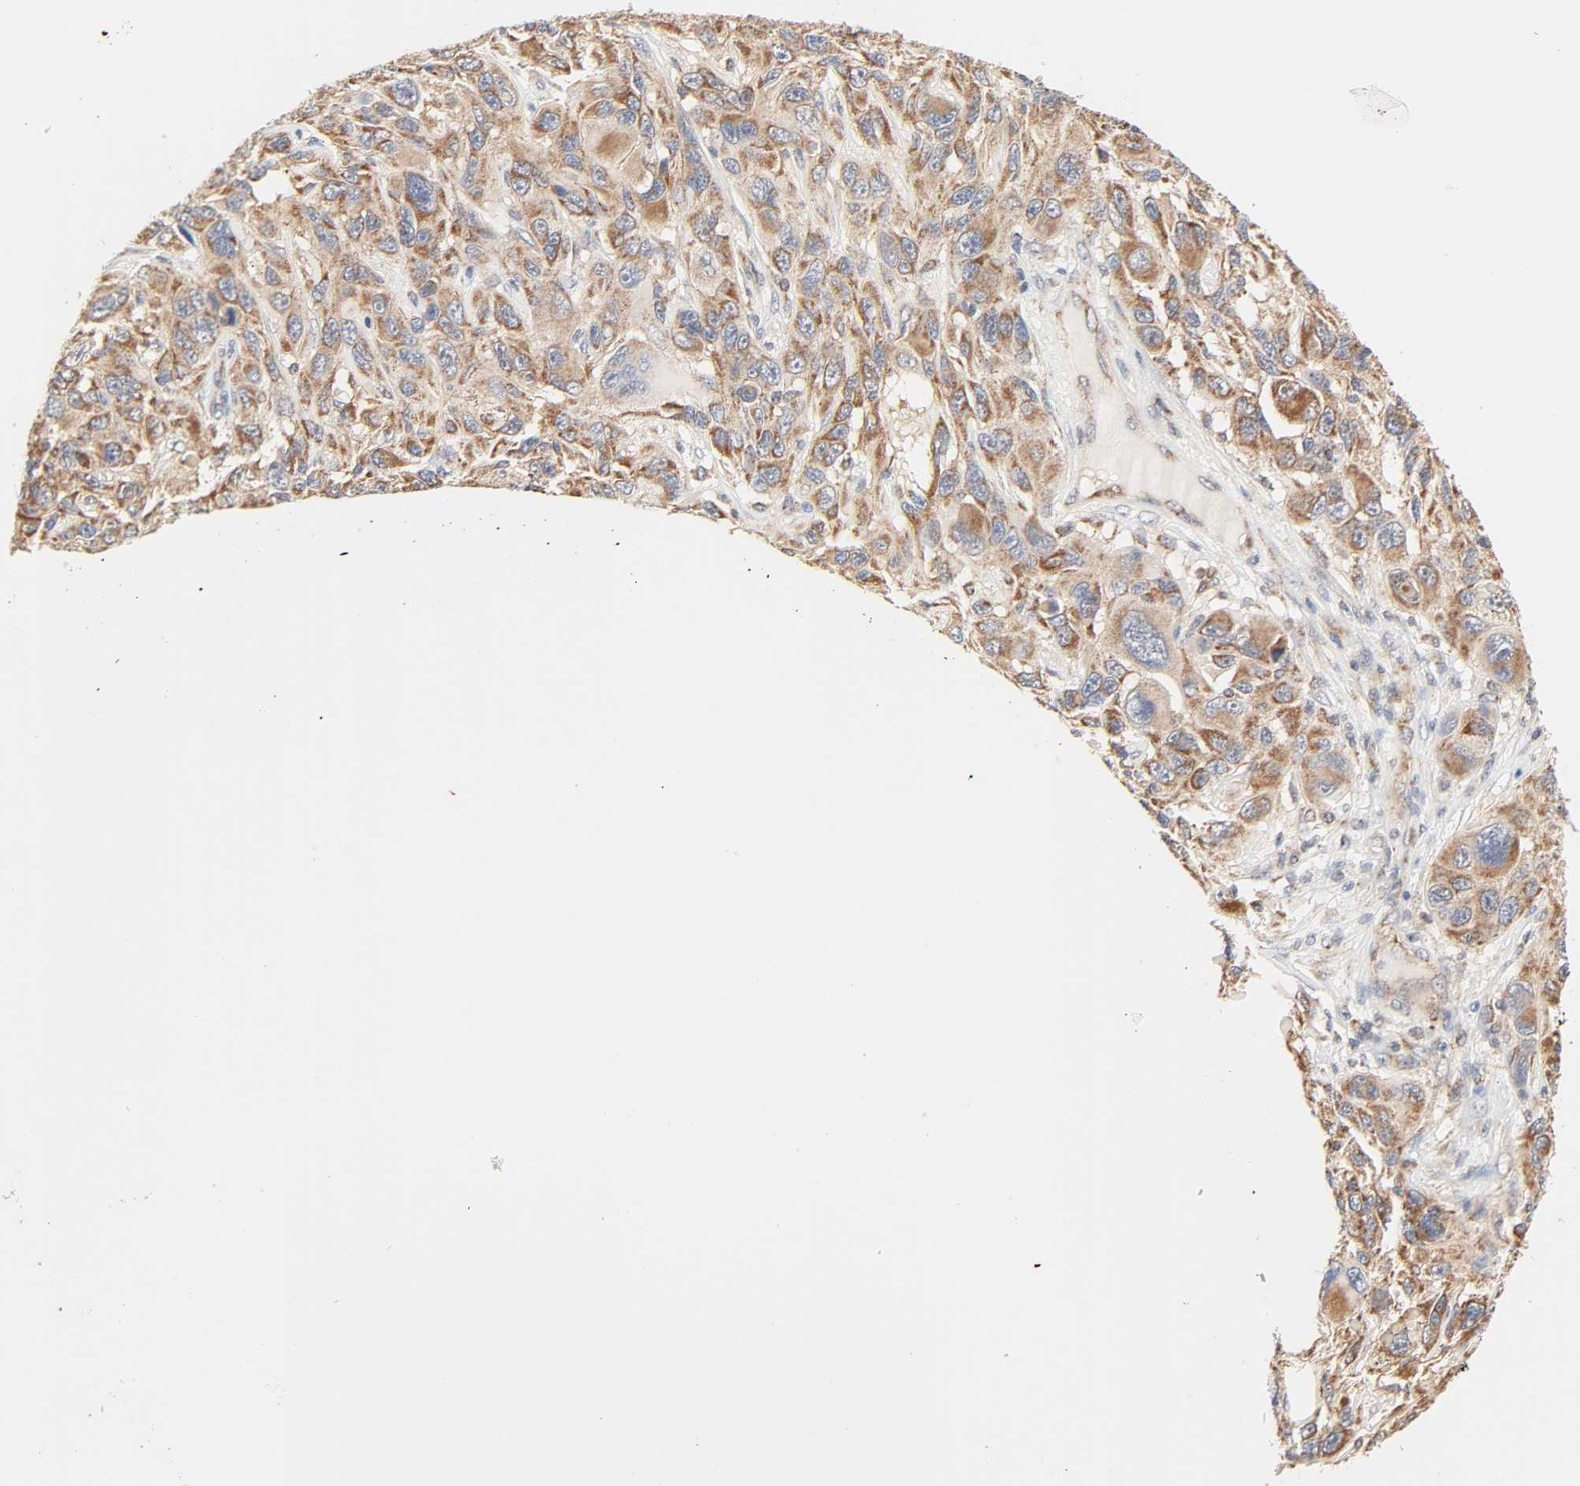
{"staining": {"intensity": "moderate", "quantity": ">75%", "location": "cytoplasmic/membranous"}, "tissue": "melanoma", "cell_type": "Tumor cells", "image_type": "cancer", "snomed": [{"axis": "morphology", "description": "Malignant melanoma, NOS"}, {"axis": "topography", "description": "Skin"}], "caption": "Brown immunohistochemical staining in human melanoma shows moderate cytoplasmic/membranous expression in about >75% of tumor cells.", "gene": "ZMAT5", "patient": {"sex": "male", "age": 53}}